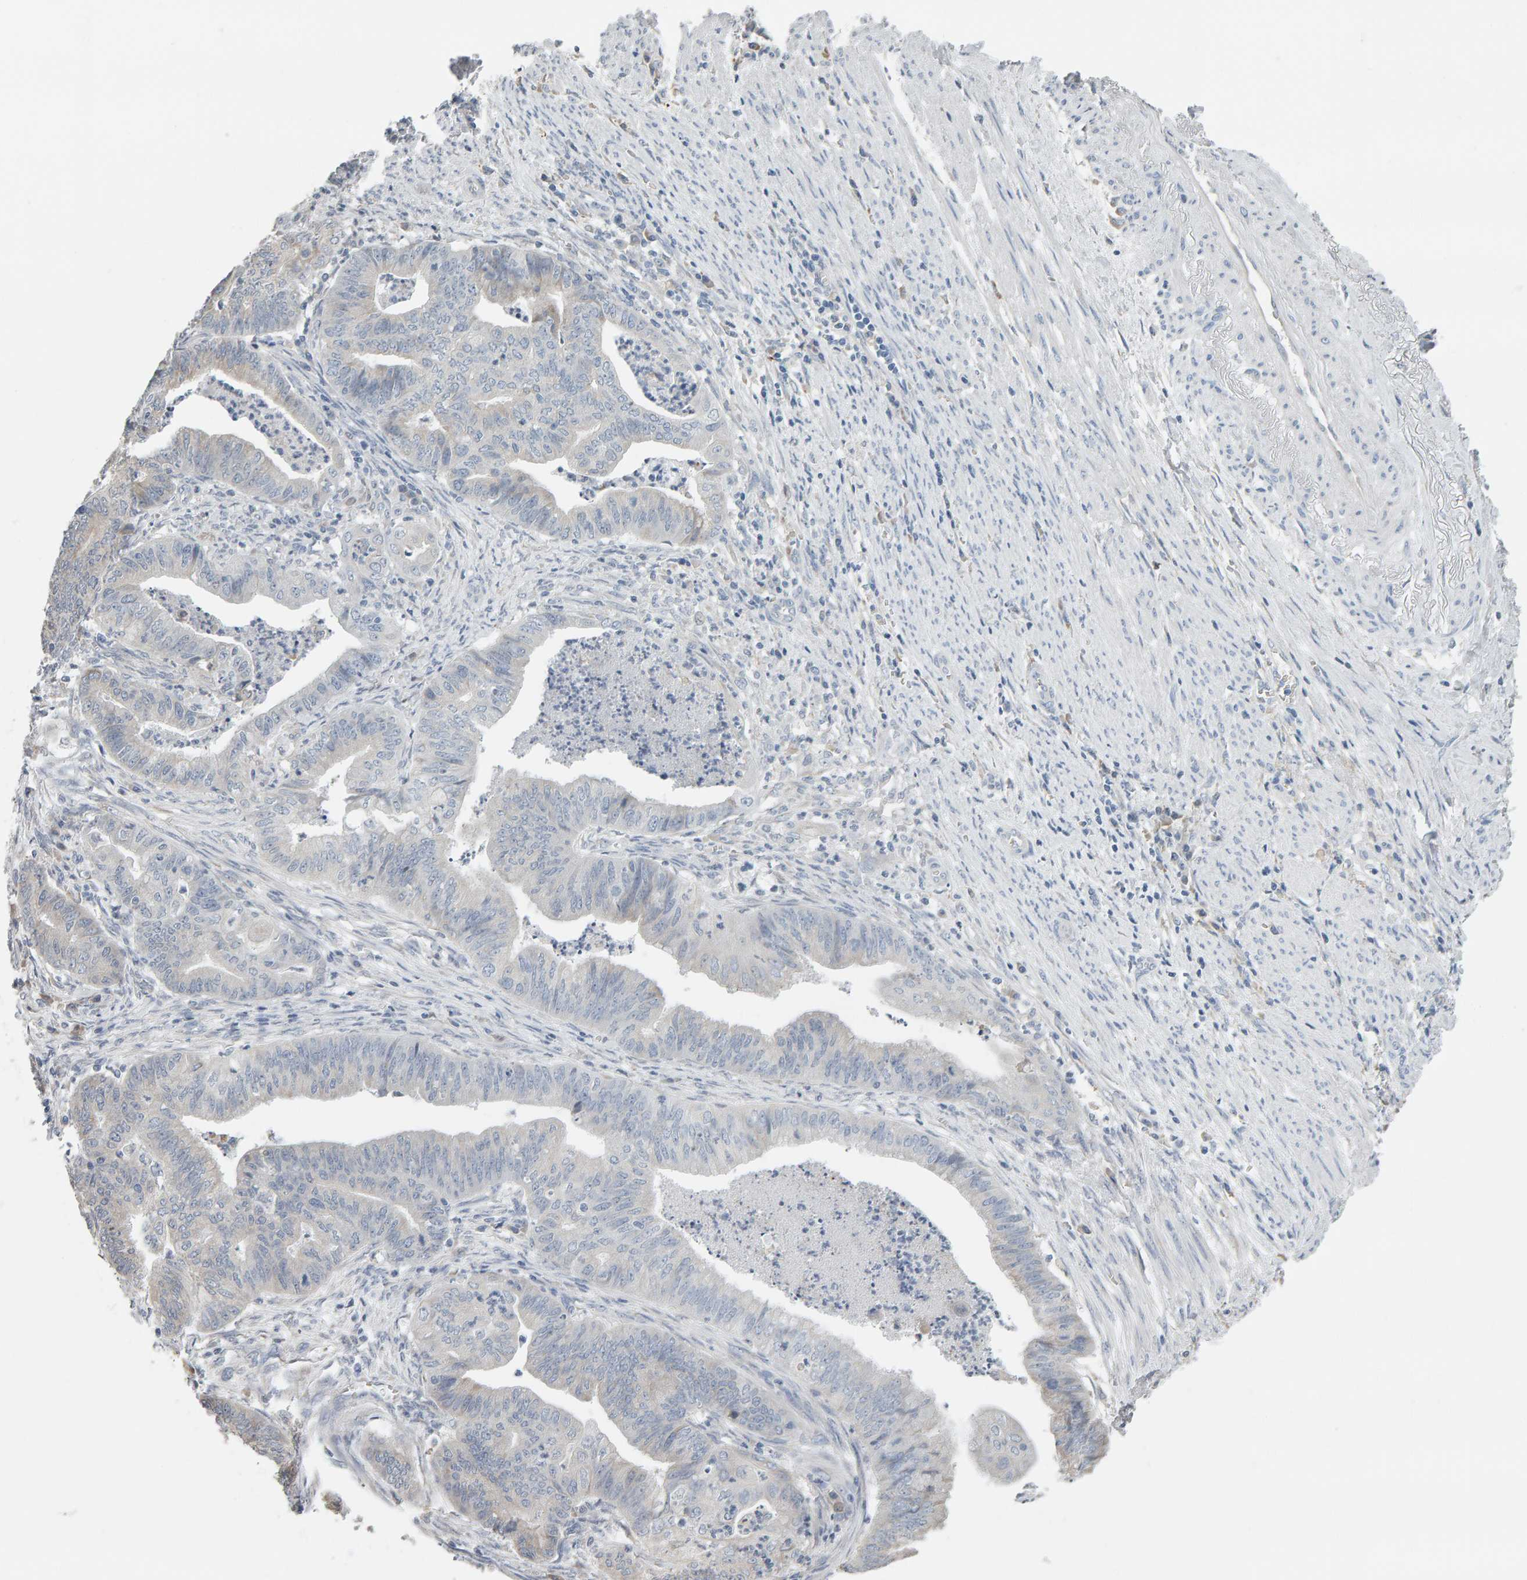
{"staining": {"intensity": "negative", "quantity": "none", "location": "none"}, "tissue": "endometrial cancer", "cell_type": "Tumor cells", "image_type": "cancer", "snomed": [{"axis": "morphology", "description": "Polyp, NOS"}, {"axis": "morphology", "description": "Adenocarcinoma, NOS"}, {"axis": "morphology", "description": "Adenoma, NOS"}, {"axis": "topography", "description": "Endometrium"}], "caption": "Histopathology image shows no significant protein expression in tumor cells of endometrial cancer (adenoma).", "gene": "ADHFE1", "patient": {"sex": "female", "age": 79}}